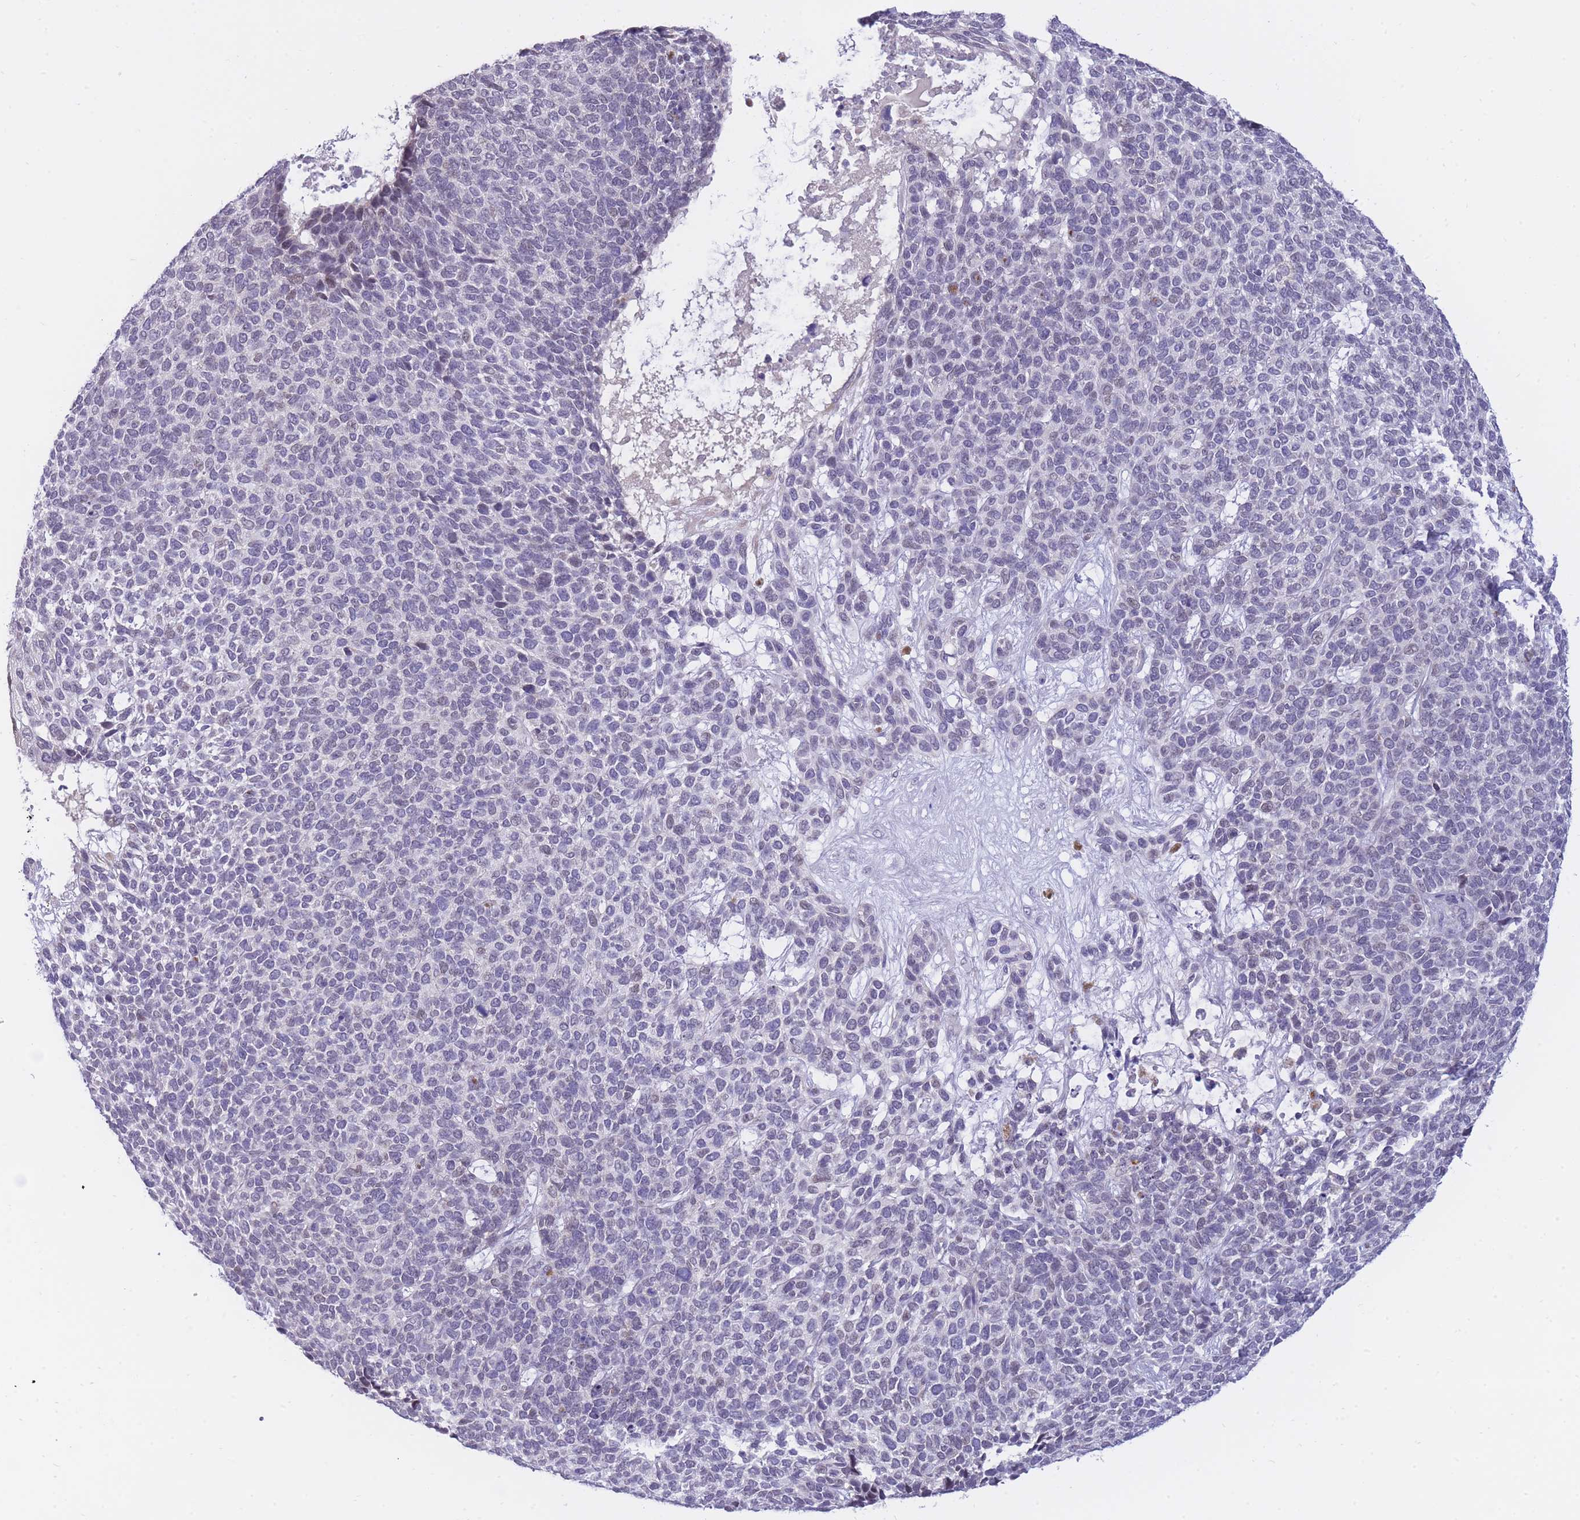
{"staining": {"intensity": "negative", "quantity": "none", "location": "none"}, "tissue": "skin cancer", "cell_type": "Tumor cells", "image_type": "cancer", "snomed": [{"axis": "morphology", "description": "Basal cell carcinoma"}, {"axis": "topography", "description": "Skin"}], "caption": "The micrograph shows no staining of tumor cells in skin cancer (basal cell carcinoma).", "gene": "PRR23B", "patient": {"sex": "female", "age": 84}}